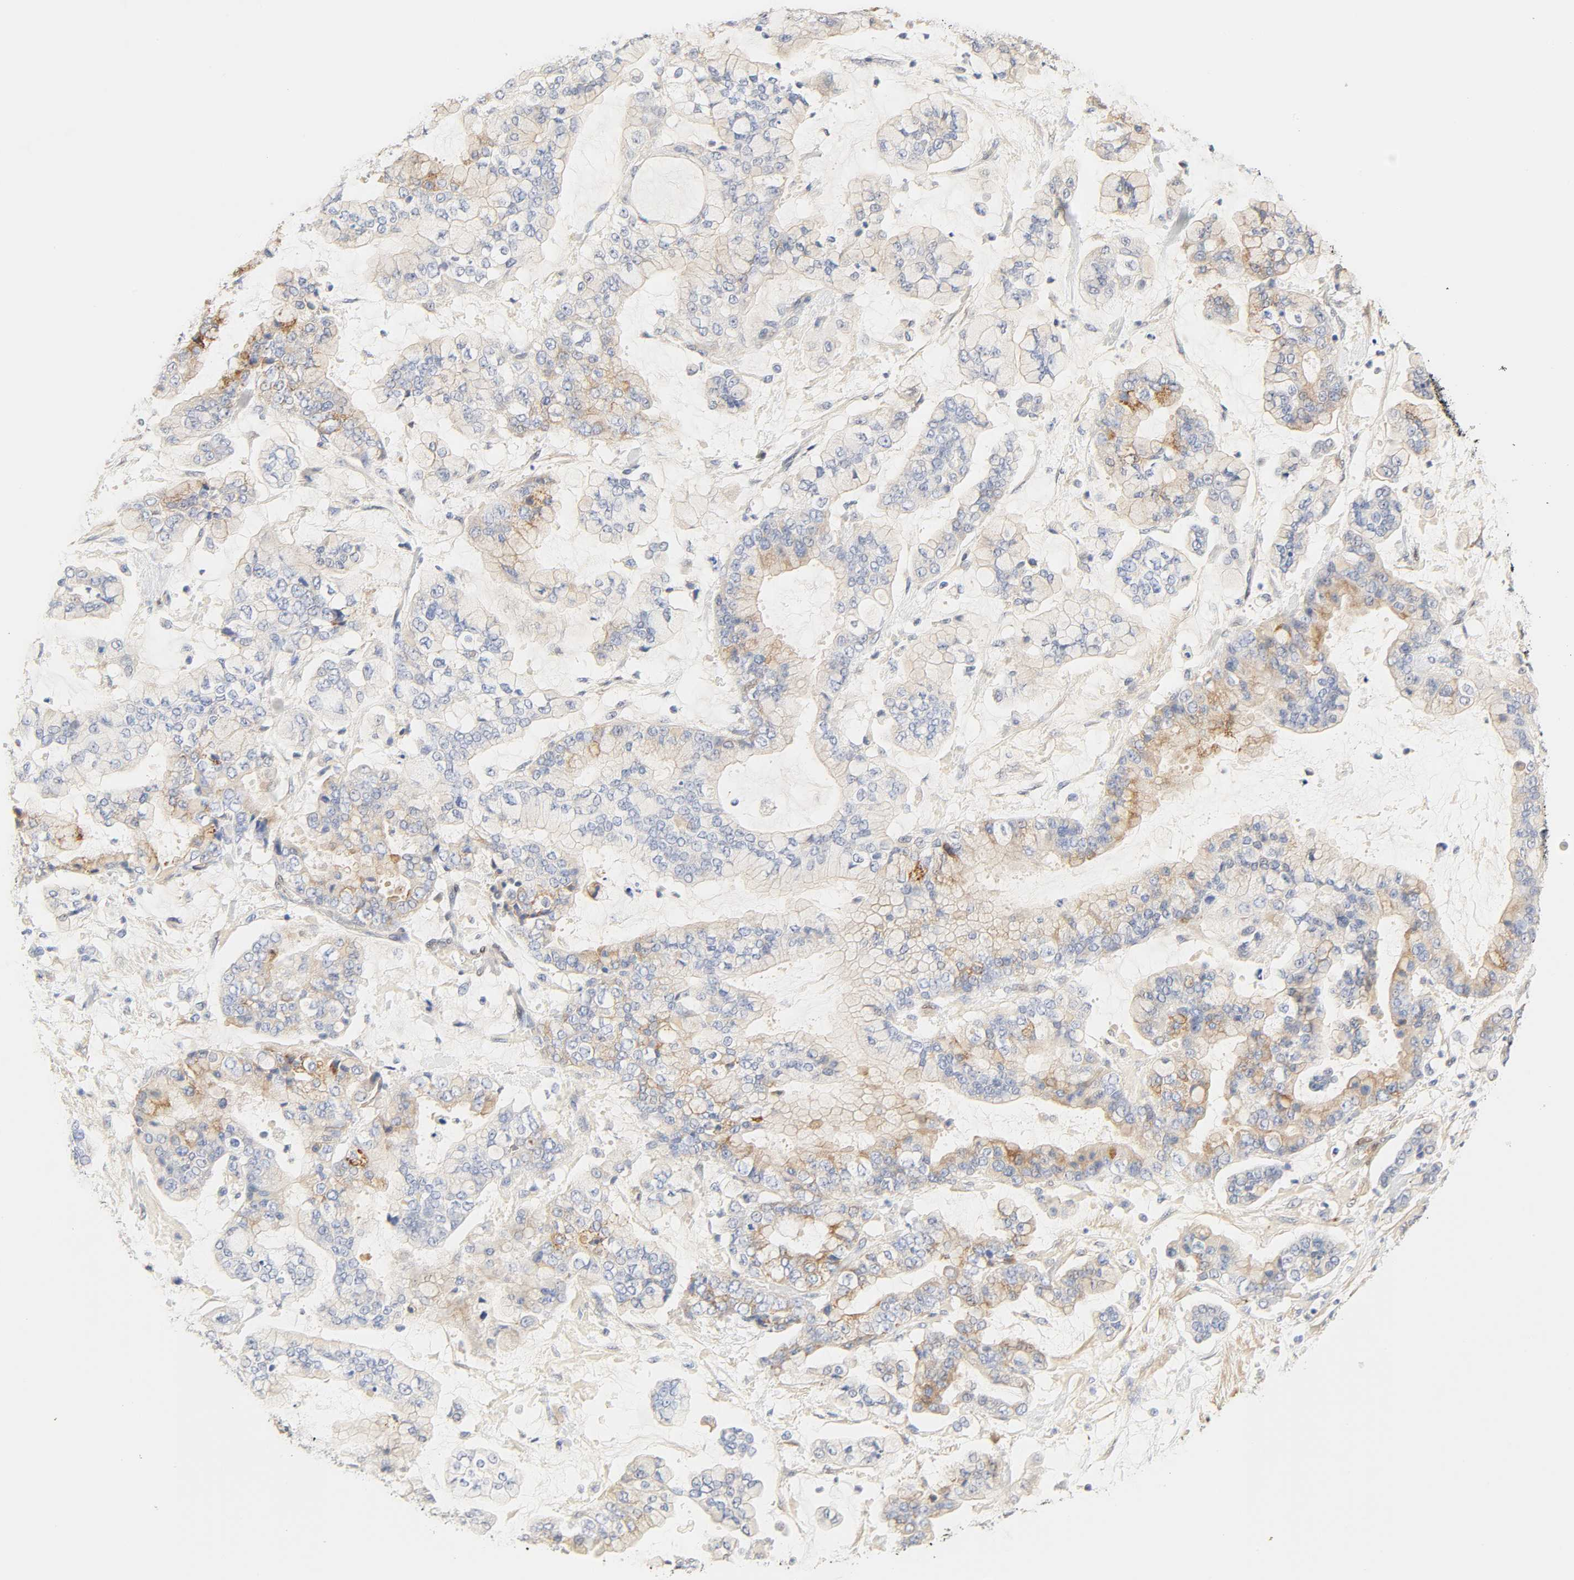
{"staining": {"intensity": "weak", "quantity": "<25%", "location": "cytoplasmic/membranous"}, "tissue": "stomach cancer", "cell_type": "Tumor cells", "image_type": "cancer", "snomed": [{"axis": "morphology", "description": "Normal tissue, NOS"}, {"axis": "morphology", "description": "Adenocarcinoma, NOS"}, {"axis": "topography", "description": "Stomach, upper"}, {"axis": "topography", "description": "Stomach"}], "caption": "The micrograph displays no staining of tumor cells in adenocarcinoma (stomach).", "gene": "BORCS8-MEF2B", "patient": {"sex": "male", "age": 76}}